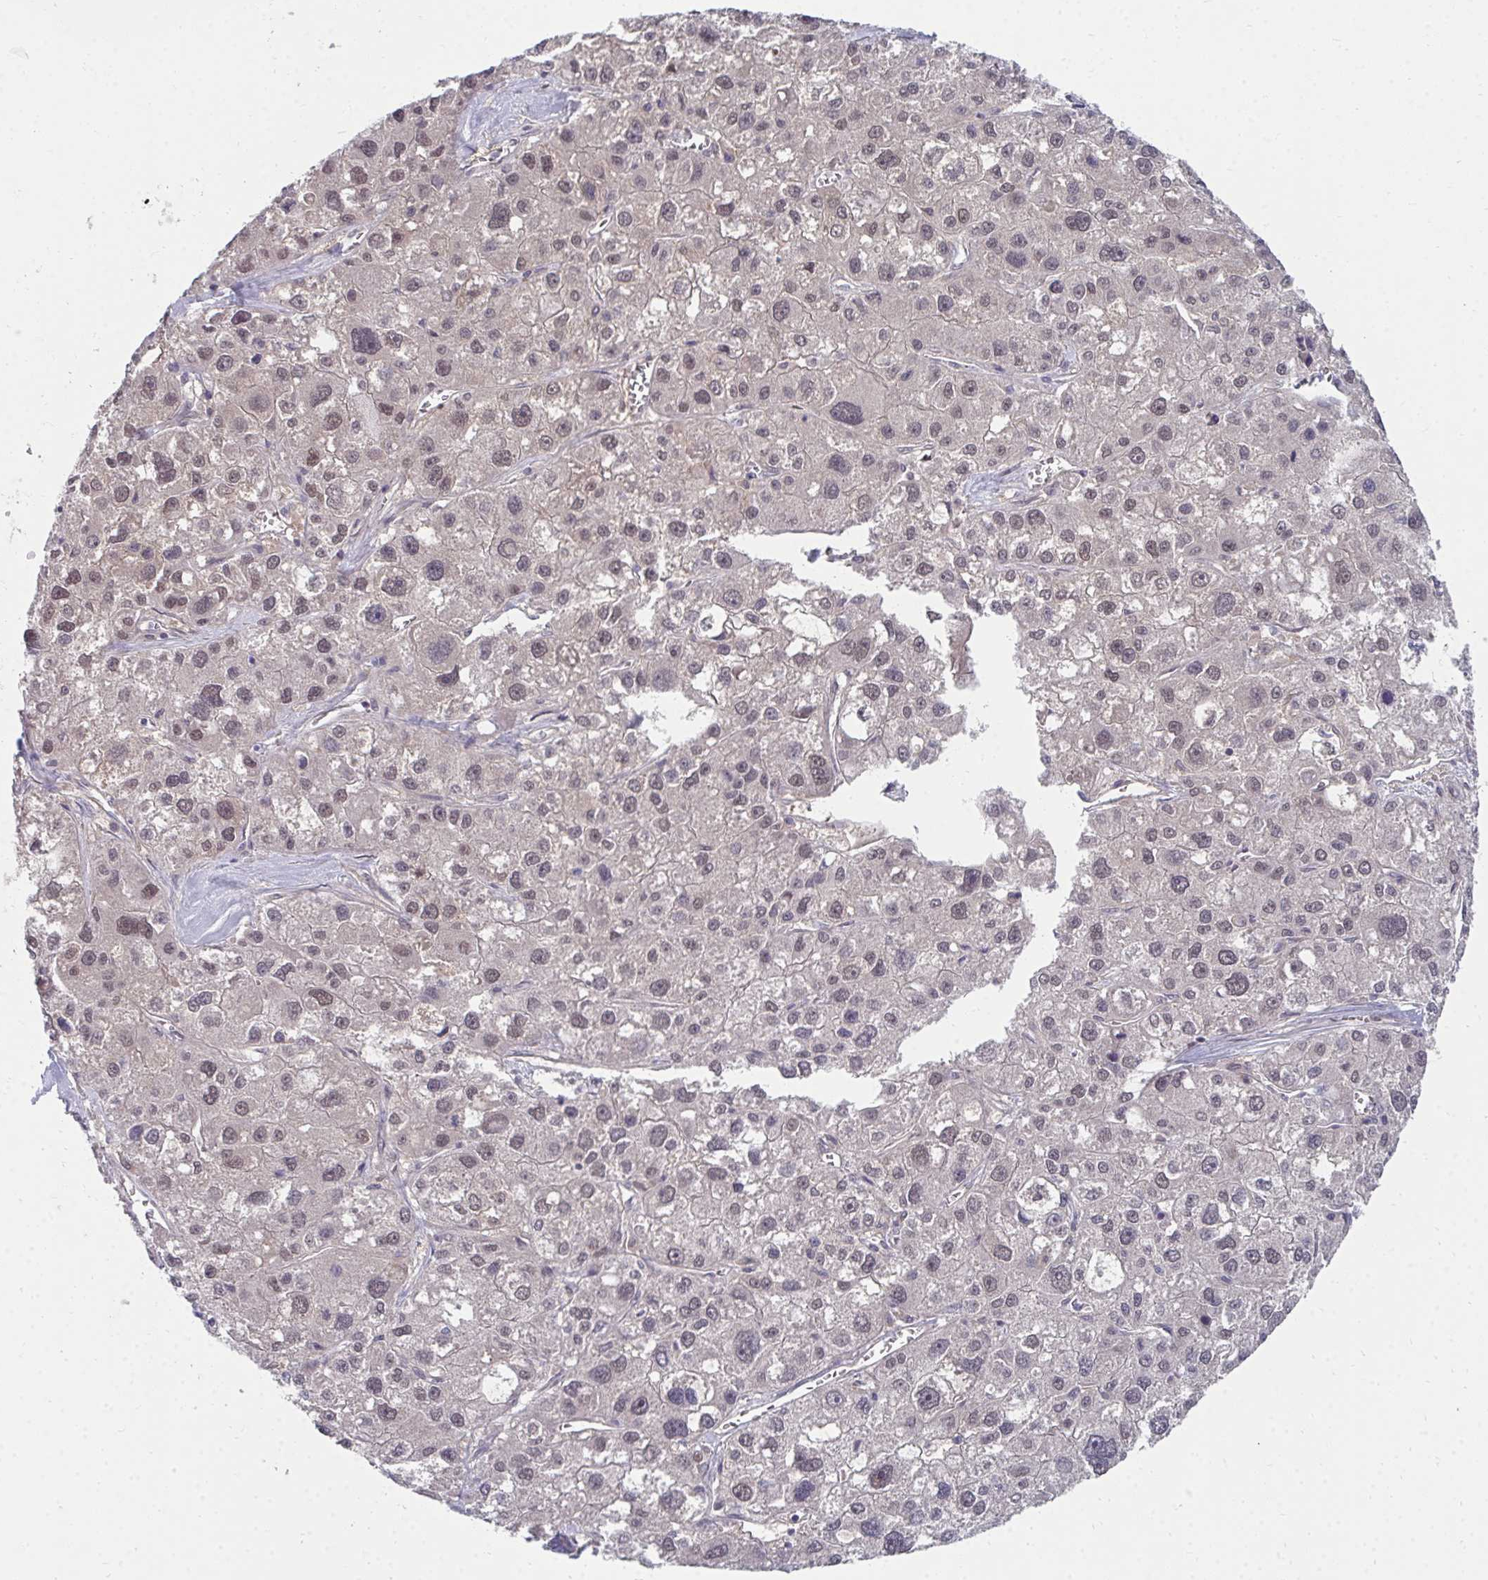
{"staining": {"intensity": "weak", "quantity": "25%-75%", "location": "nuclear"}, "tissue": "liver cancer", "cell_type": "Tumor cells", "image_type": "cancer", "snomed": [{"axis": "morphology", "description": "Carcinoma, Hepatocellular, NOS"}, {"axis": "topography", "description": "Liver"}], "caption": "The photomicrograph exhibits a brown stain indicating the presence of a protein in the nuclear of tumor cells in hepatocellular carcinoma (liver).", "gene": "MROH8", "patient": {"sex": "male", "age": 73}}